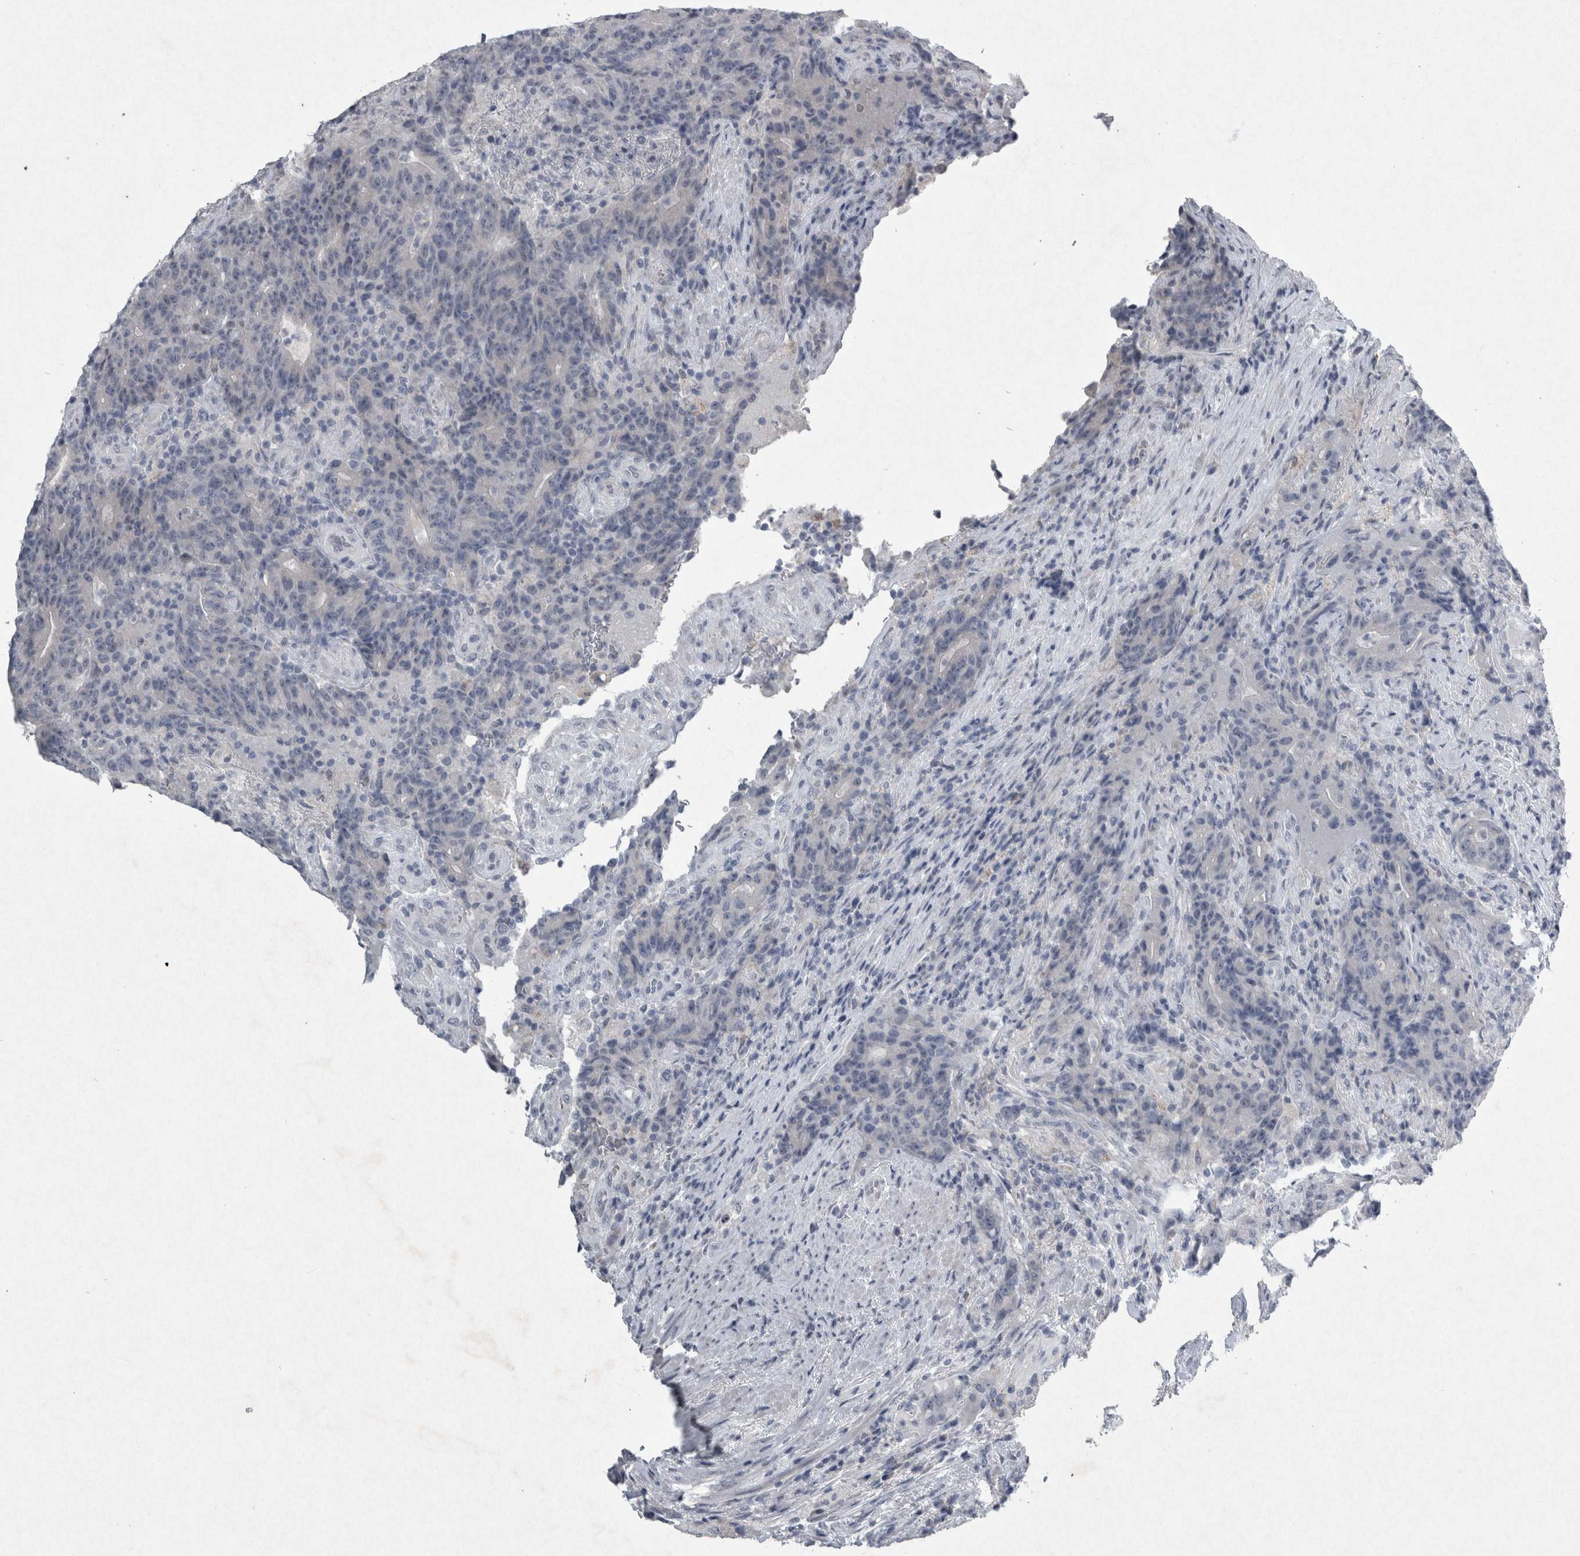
{"staining": {"intensity": "negative", "quantity": "none", "location": "none"}, "tissue": "colorectal cancer", "cell_type": "Tumor cells", "image_type": "cancer", "snomed": [{"axis": "morphology", "description": "Normal tissue, NOS"}, {"axis": "morphology", "description": "Adenocarcinoma, NOS"}, {"axis": "topography", "description": "Colon"}], "caption": "This is an IHC photomicrograph of human colorectal cancer (adenocarcinoma). There is no expression in tumor cells.", "gene": "PDX1", "patient": {"sex": "female", "age": 75}}